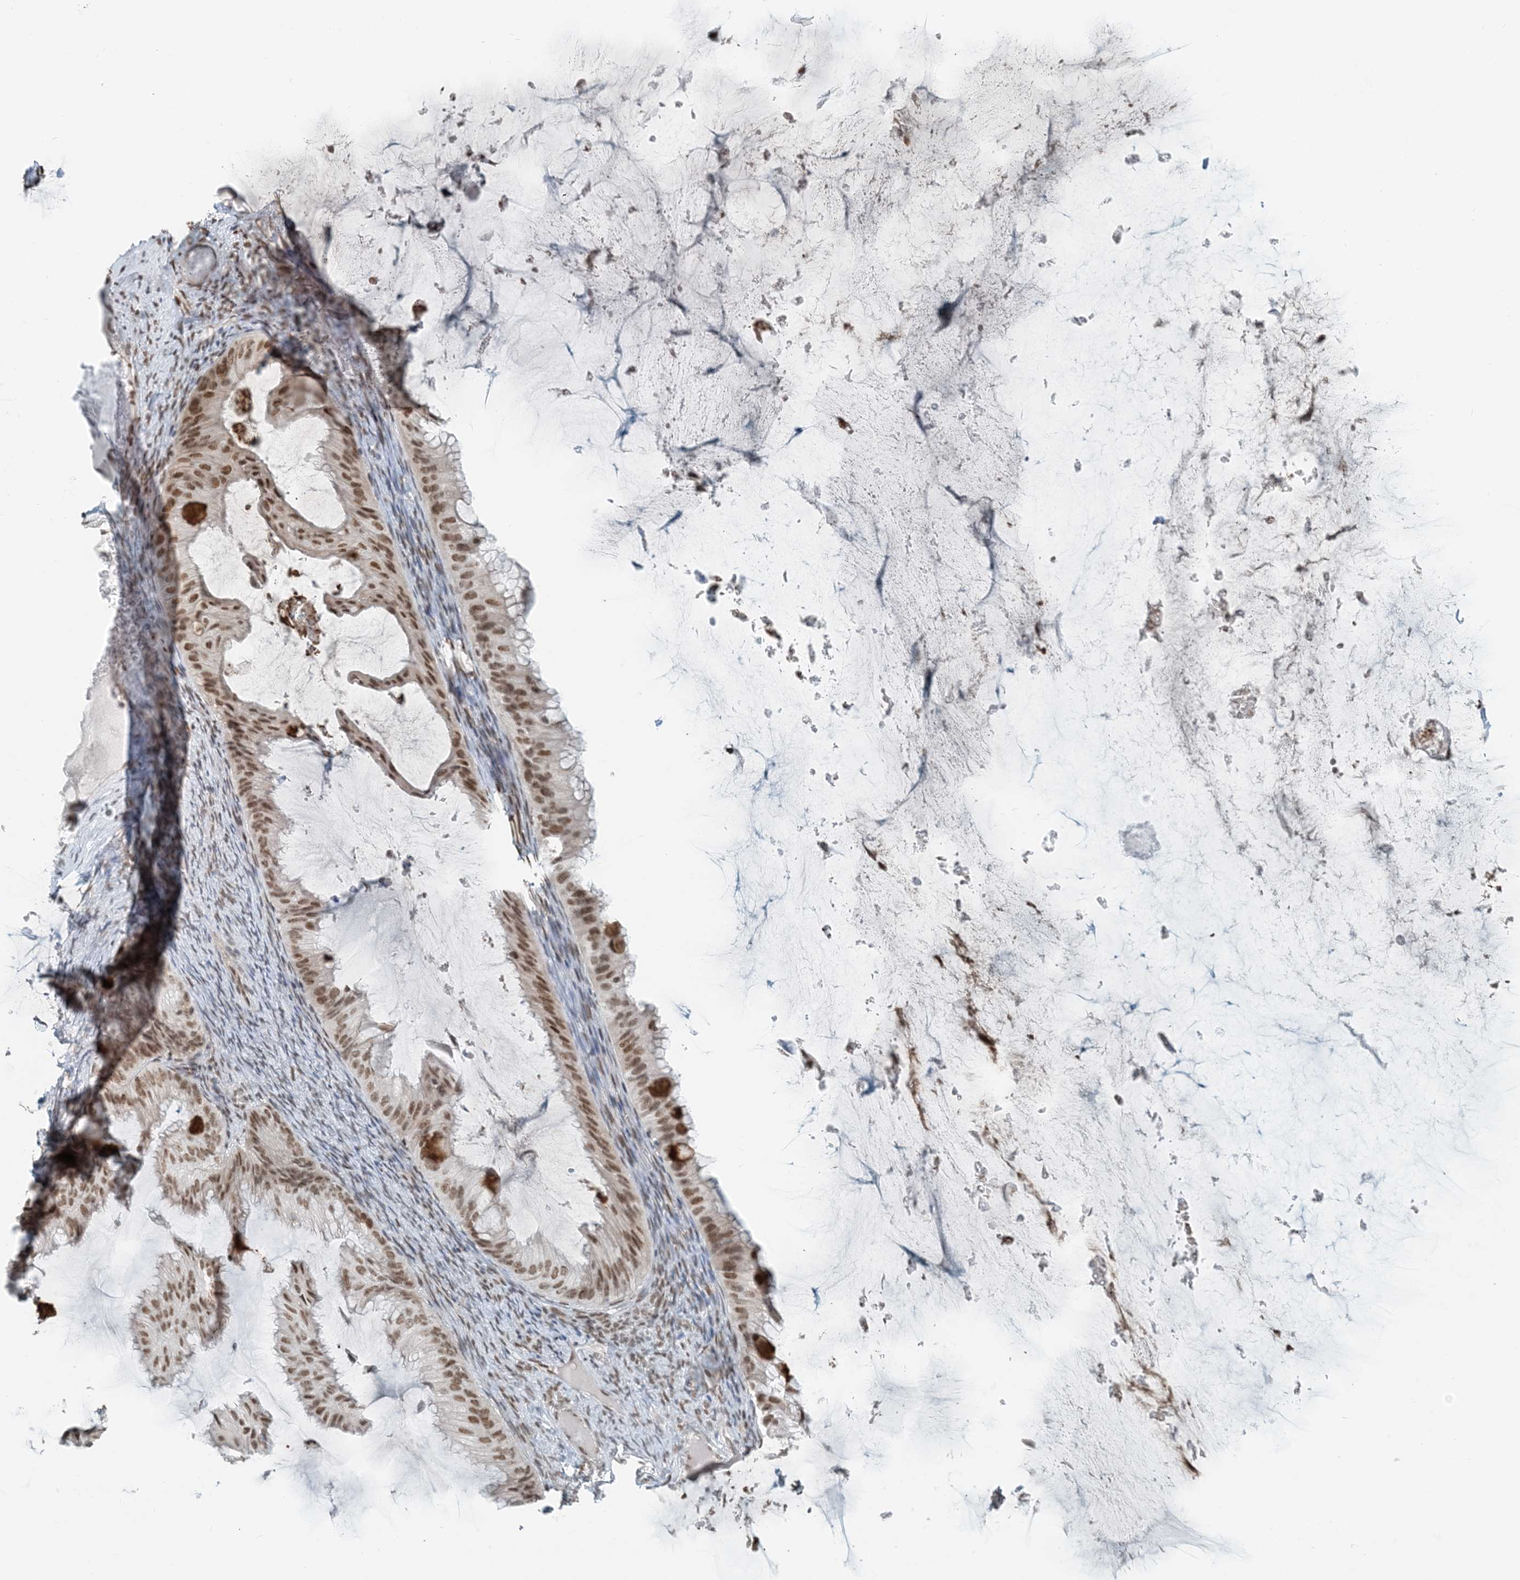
{"staining": {"intensity": "moderate", "quantity": ">75%", "location": "nuclear"}, "tissue": "ovarian cancer", "cell_type": "Tumor cells", "image_type": "cancer", "snomed": [{"axis": "morphology", "description": "Cystadenocarcinoma, mucinous, NOS"}, {"axis": "topography", "description": "Ovary"}], "caption": "Immunohistochemical staining of ovarian cancer (mucinous cystadenocarcinoma) demonstrates moderate nuclear protein positivity in about >75% of tumor cells.", "gene": "ZNF500", "patient": {"sex": "female", "age": 61}}